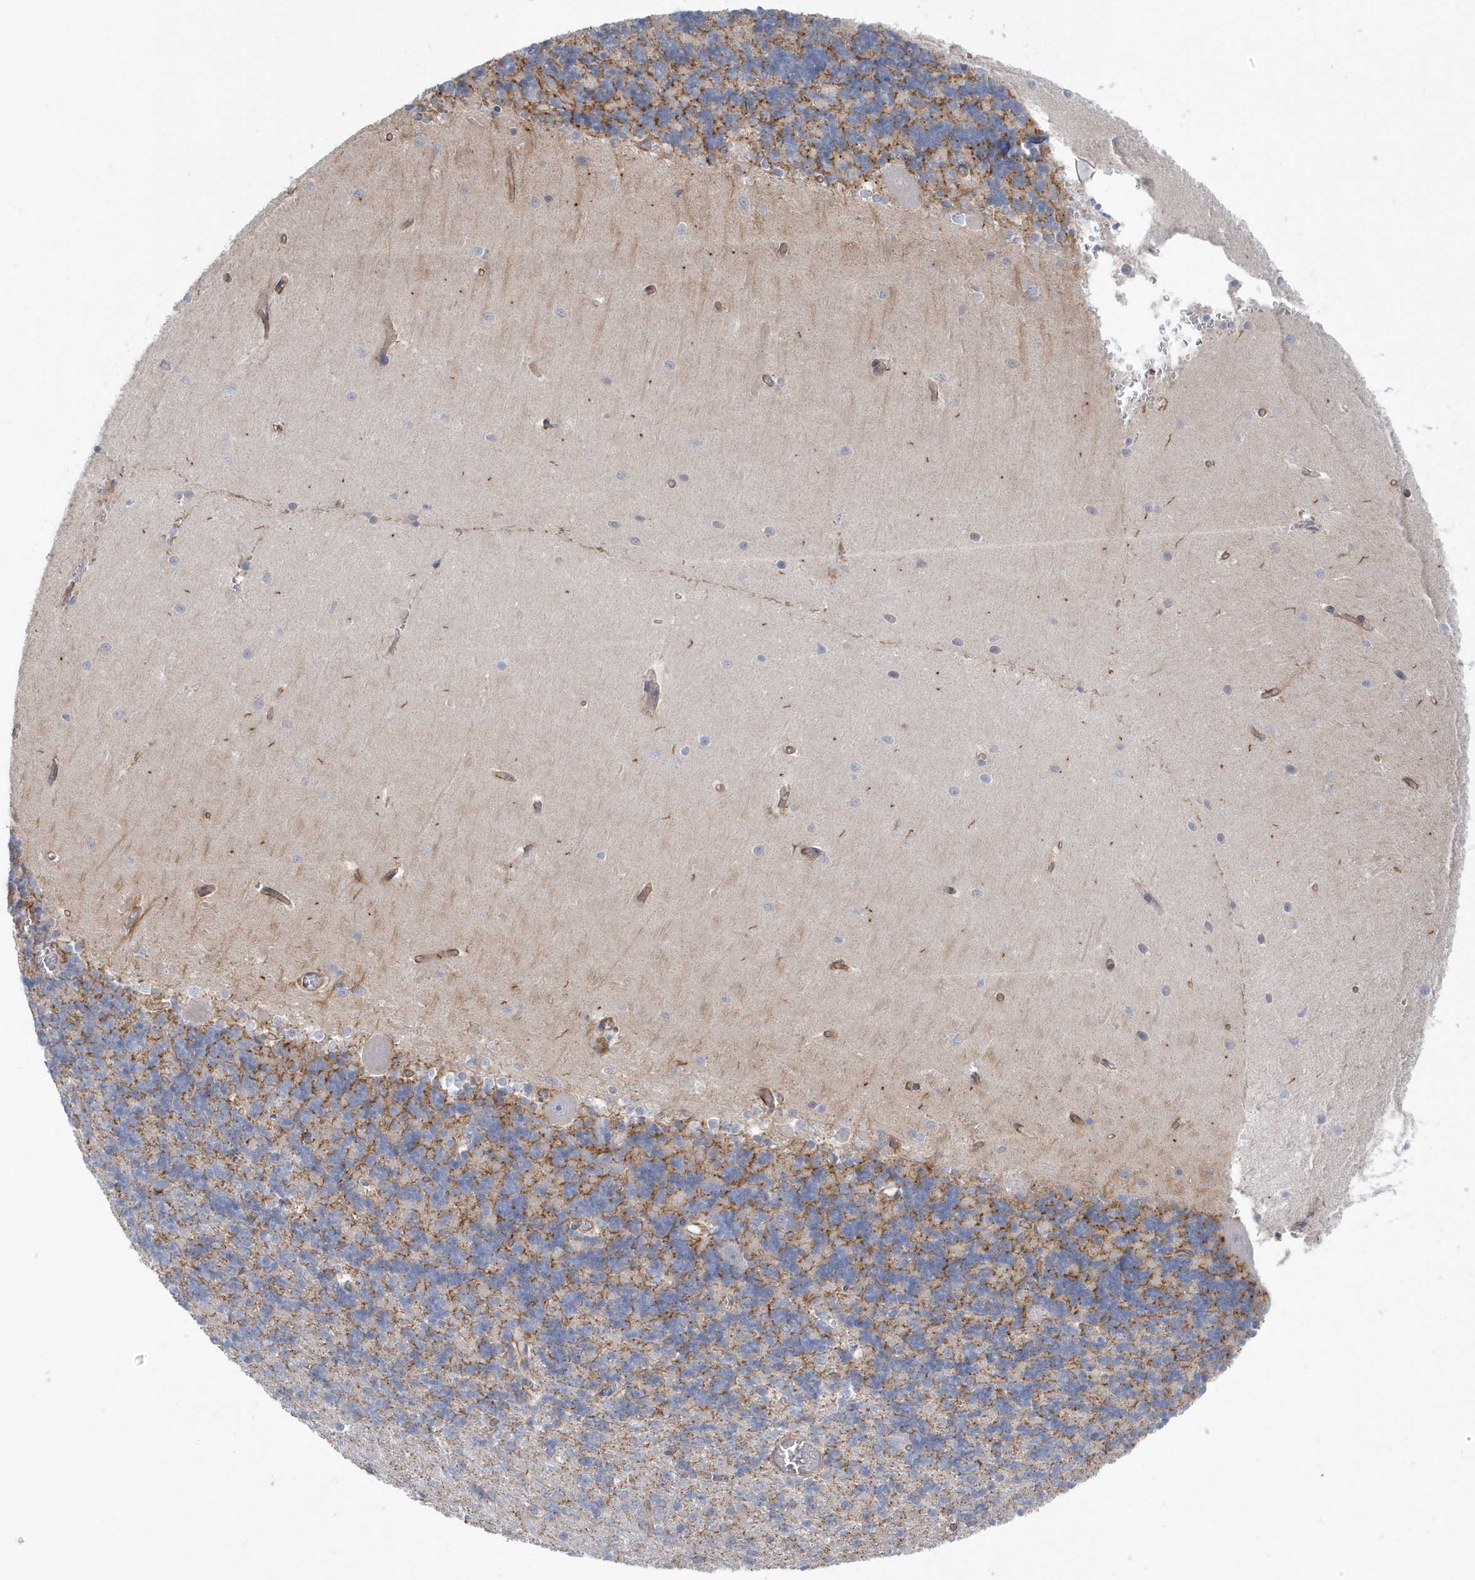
{"staining": {"intensity": "moderate", "quantity": "<25%", "location": "cytoplasmic/membranous"}, "tissue": "cerebellum", "cell_type": "Cells in granular layer", "image_type": "normal", "snomed": [{"axis": "morphology", "description": "Normal tissue, NOS"}, {"axis": "topography", "description": "Cerebellum"}], "caption": "Brown immunohistochemical staining in benign cerebellum demonstrates moderate cytoplasmic/membranous staining in about <25% of cells in granular layer. Ihc stains the protein in brown and the nuclei are stained blue.", "gene": "RAB17", "patient": {"sex": "male", "age": 37}}